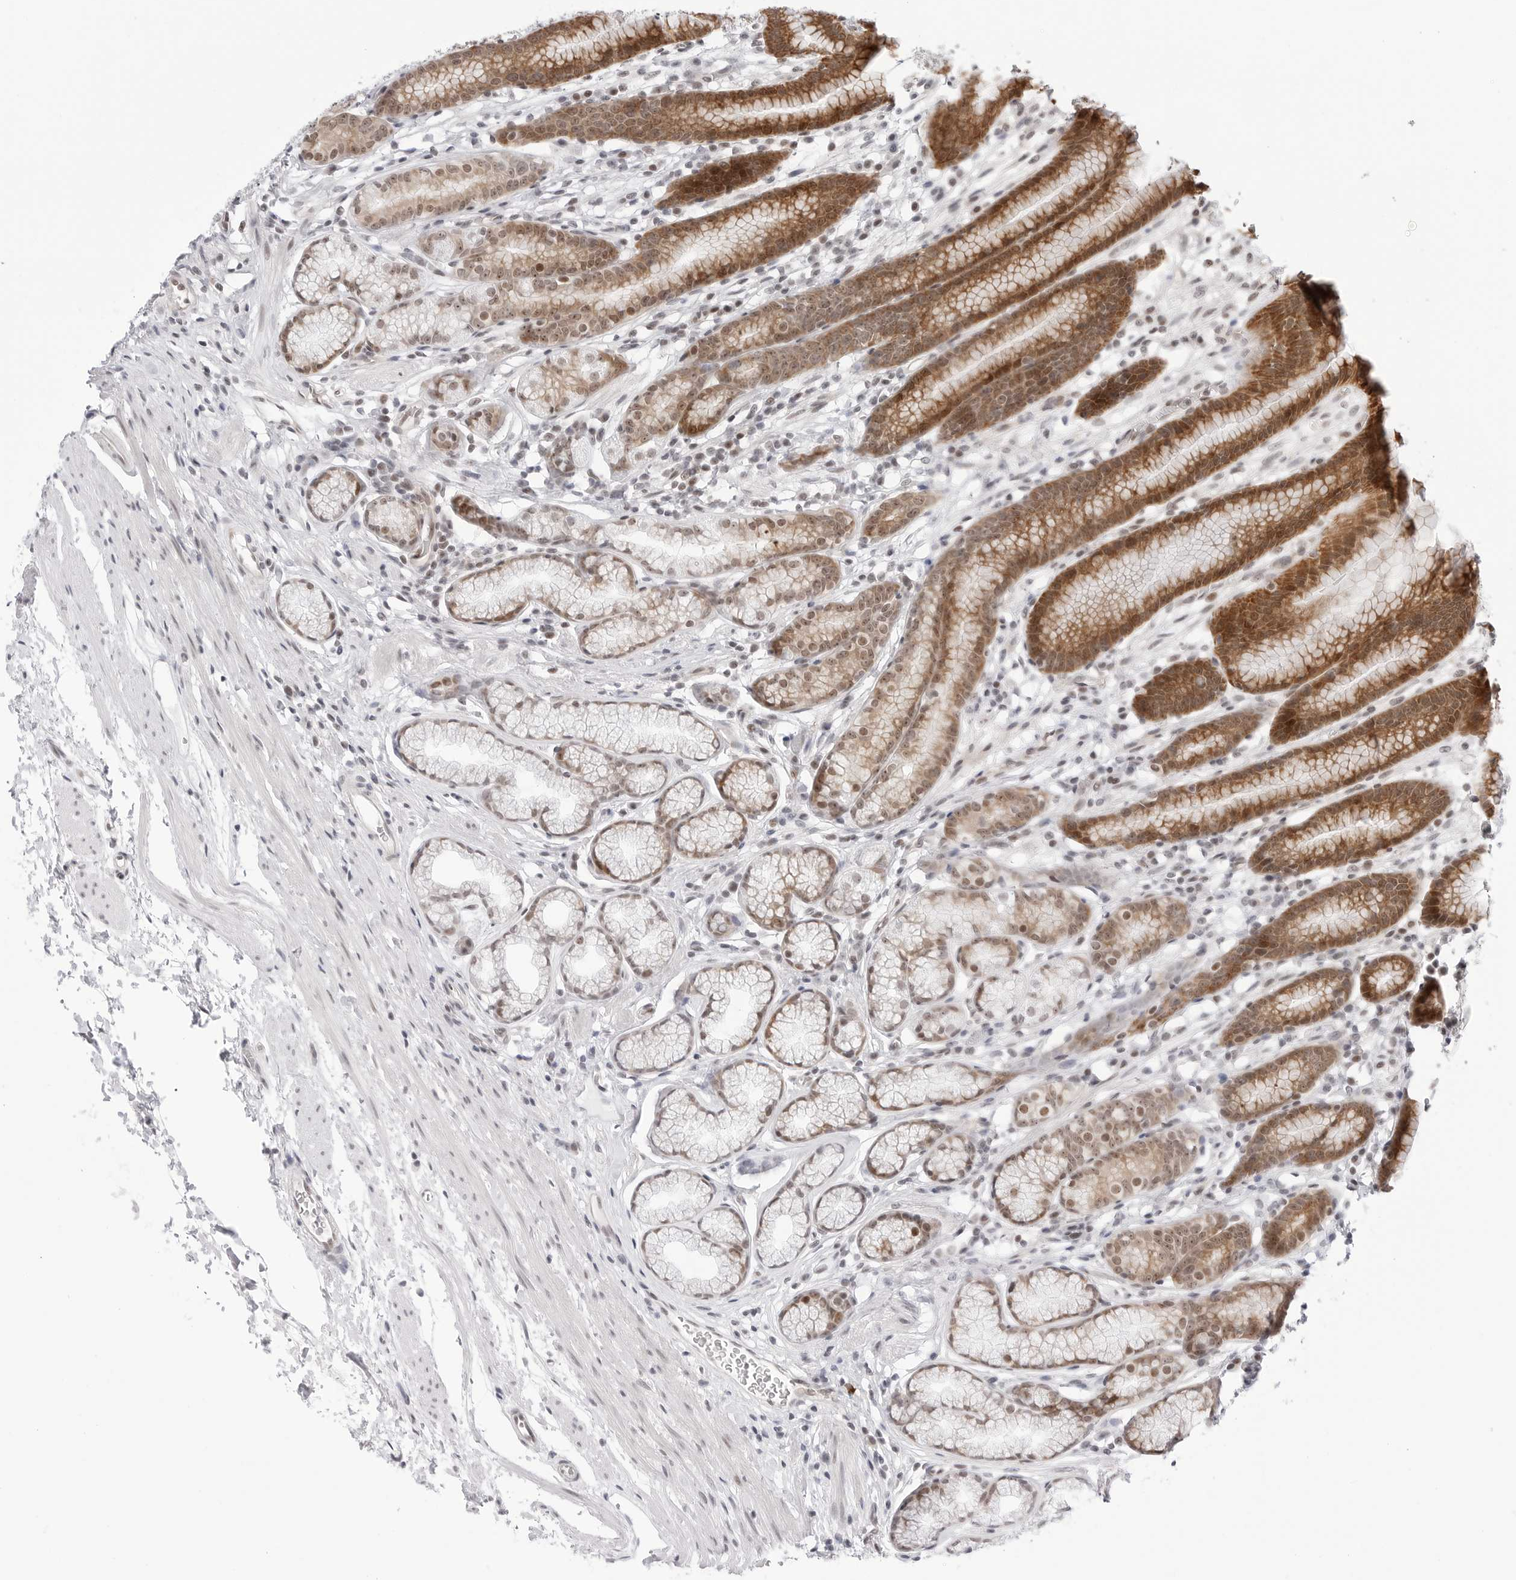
{"staining": {"intensity": "moderate", "quantity": "25%-75%", "location": "cytoplasmic/membranous,nuclear"}, "tissue": "stomach", "cell_type": "Glandular cells", "image_type": "normal", "snomed": [{"axis": "morphology", "description": "Normal tissue, NOS"}, {"axis": "topography", "description": "Stomach"}], "caption": "Moderate cytoplasmic/membranous,nuclear staining is seen in approximately 25%-75% of glandular cells in normal stomach. (Stains: DAB in brown, nuclei in blue, Microscopy: brightfield microscopy at high magnification).", "gene": "C1orf162", "patient": {"sex": "male", "age": 42}}